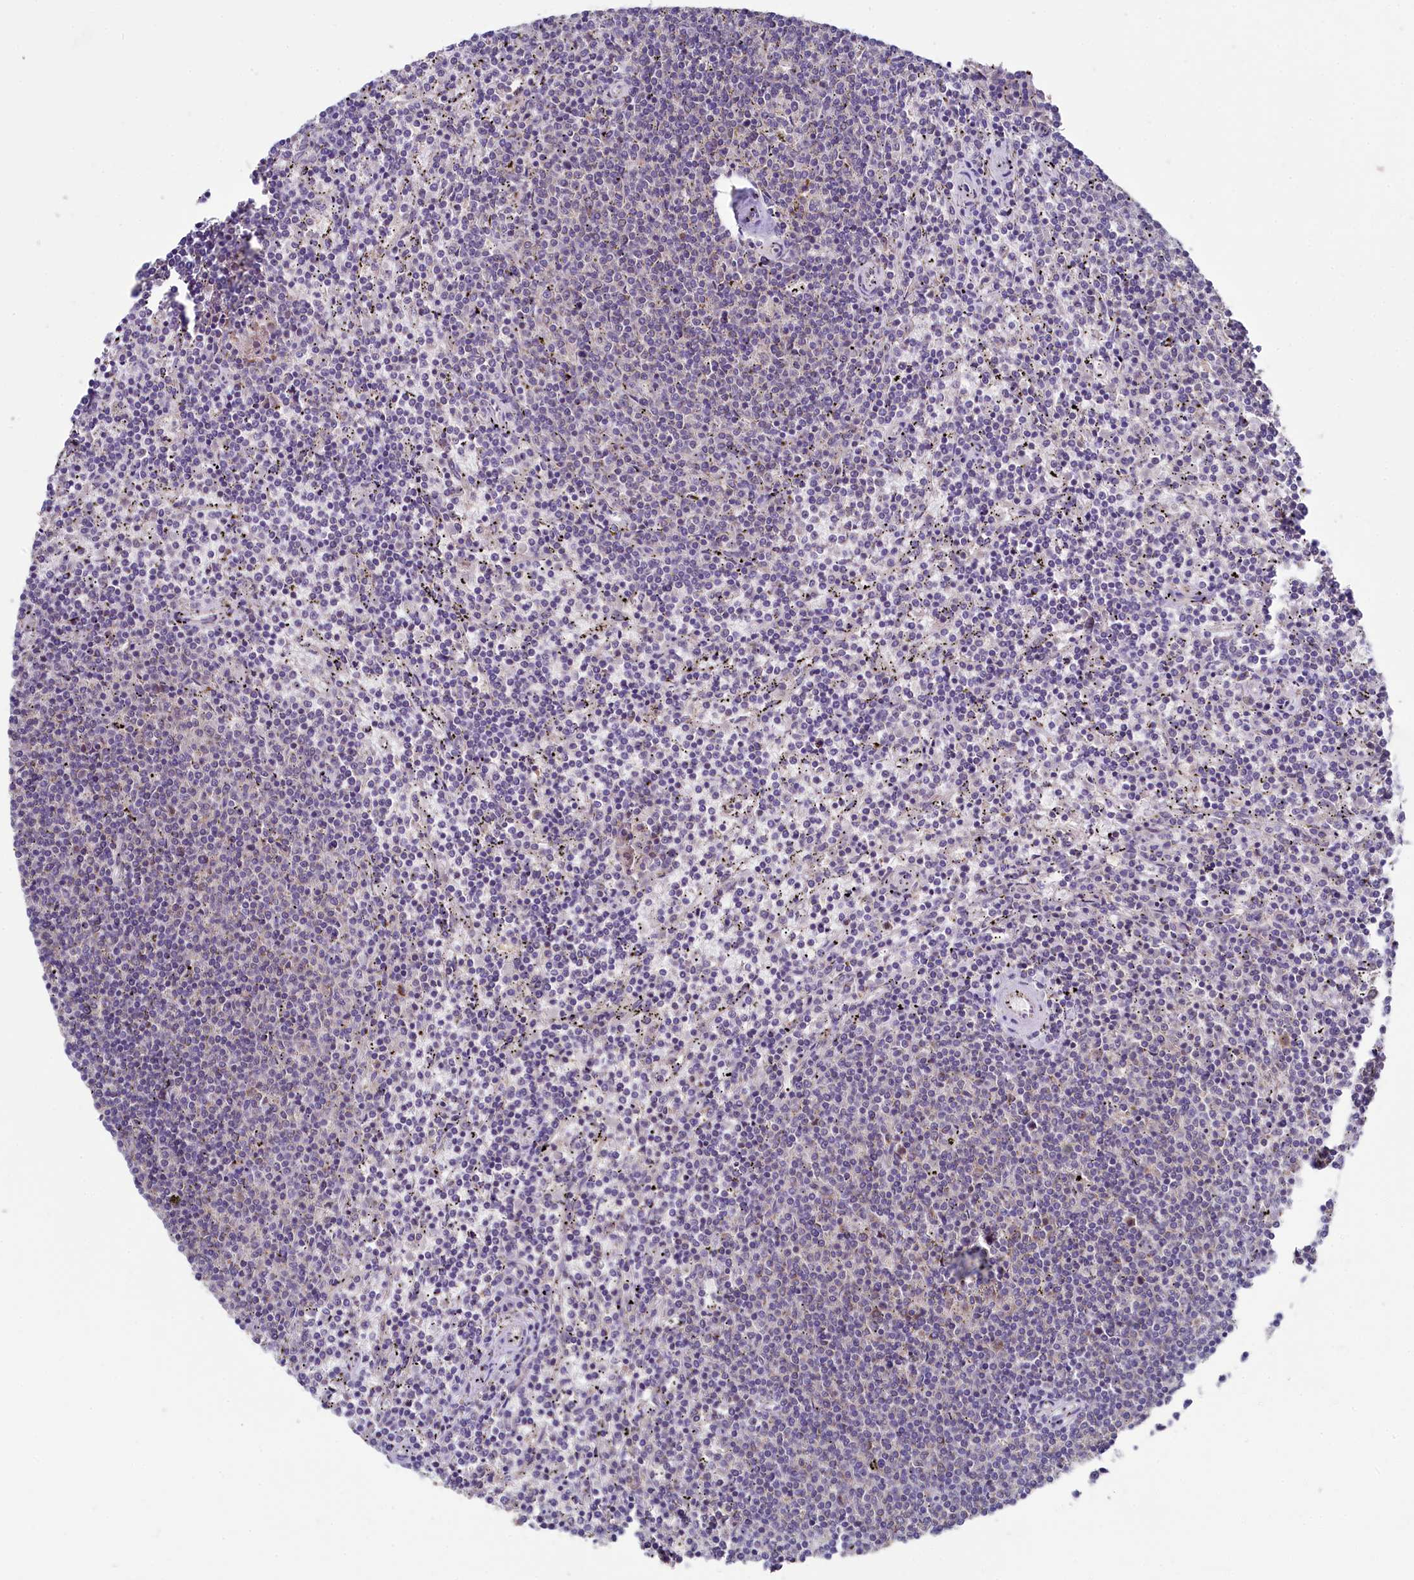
{"staining": {"intensity": "negative", "quantity": "none", "location": "none"}, "tissue": "lymphoma", "cell_type": "Tumor cells", "image_type": "cancer", "snomed": [{"axis": "morphology", "description": "Malignant lymphoma, non-Hodgkin's type, Low grade"}, {"axis": "topography", "description": "Spleen"}], "caption": "Lymphoma was stained to show a protein in brown. There is no significant positivity in tumor cells.", "gene": "MRPL57", "patient": {"sex": "female", "age": 50}}